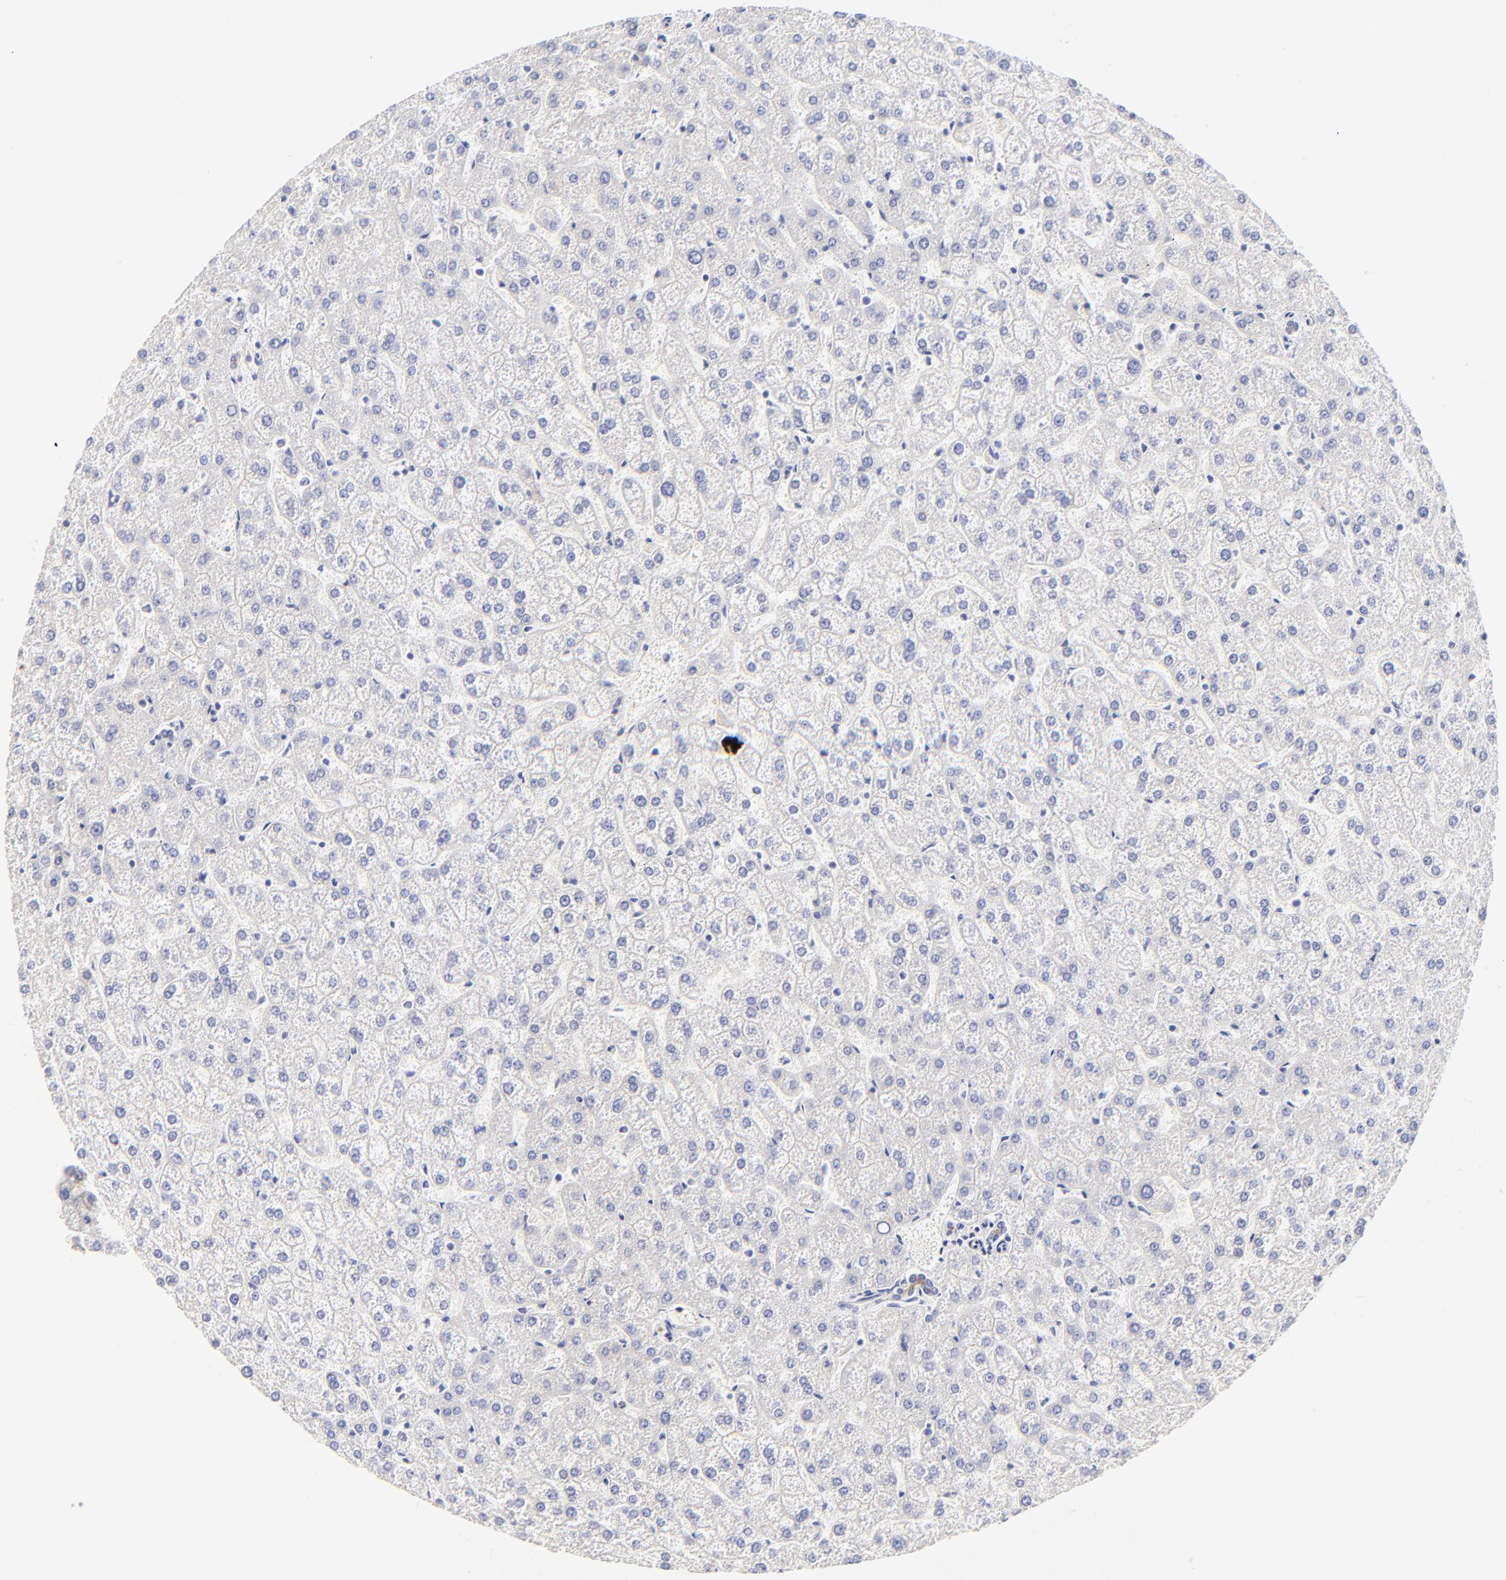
{"staining": {"intensity": "moderate", "quantity": "<25%", "location": "cytoplasmic/membranous"}, "tissue": "liver", "cell_type": "Cholangiocytes", "image_type": "normal", "snomed": [{"axis": "morphology", "description": "Normal tissue, NOS"}, {"axis": "topography", "description": "Liver"}], "caption": "A high-resolution histopathology image shows immunohistochemistry staining of normal liver, which displays moderate cytoplasmic/membranous positivity in approximately <25% of cholangiocytes. The protein of interest is stained brown, and the nuclei are stained in blue (DAB (3,3'-diaminobenzidine) IHC with brightfield microscopy, high magnification).", "gene": "ASB9", "patient": {"sex": "female", "age": 32}}